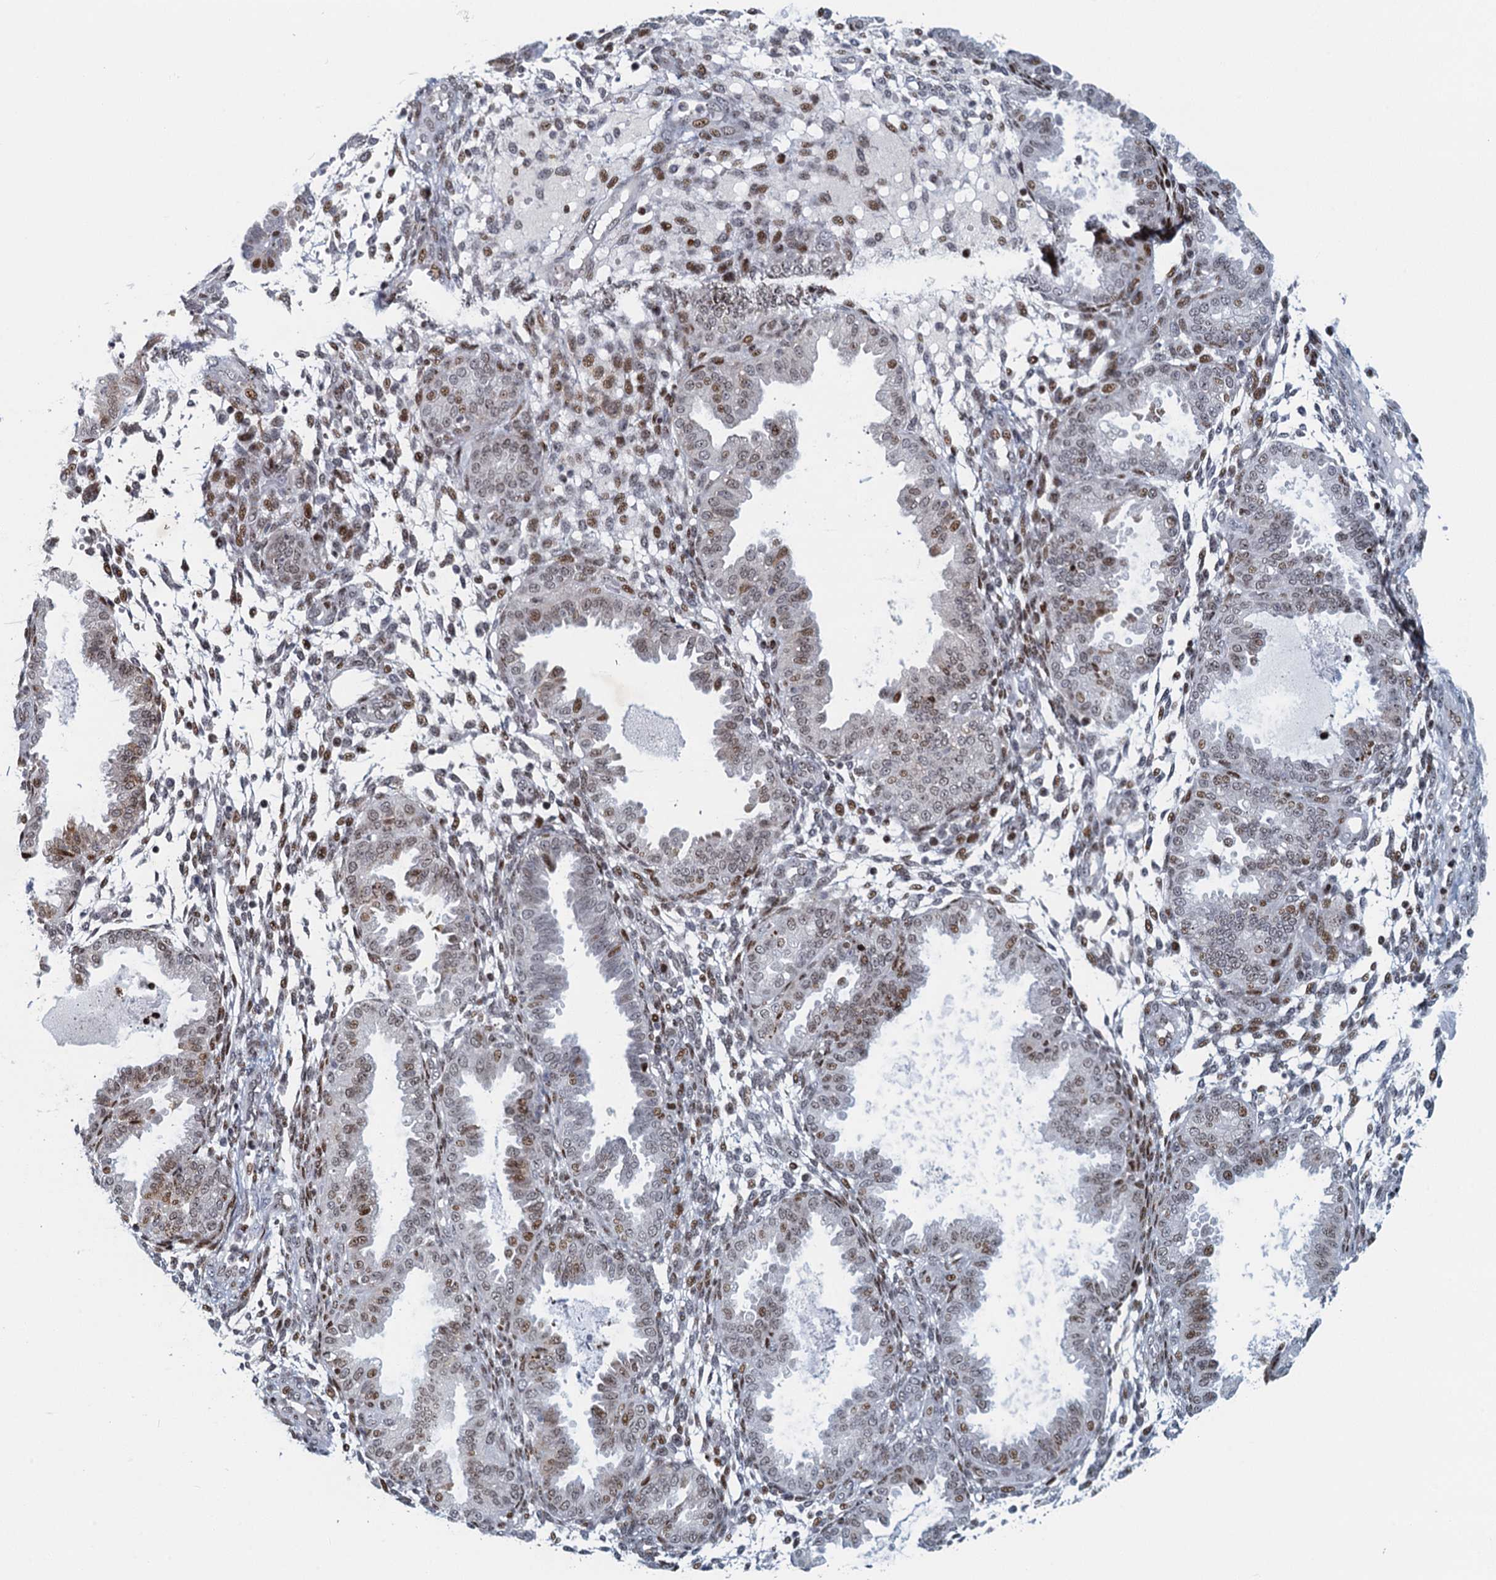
{"staining": {"intensity": "moderate", "quantity": "<25%", "location": "nuclear"}, "tissue": "endometrium", "cell_type": "Cells in endometrial stroma", "image_type": "normal", "snomed": [{"axis": "morphology", "description": "Normal tissue, NOS"}, {"axis": "topography", "description": "Endometrium"}], "caption": "A histopathology image of endometrium stained for a protein displays moderate nuclear brown staining in cells in endometrial stroma. Nuclei are stained in blue.", "gene": "ANKRD13D", "patient": {"sex": "female", "age": 33}}